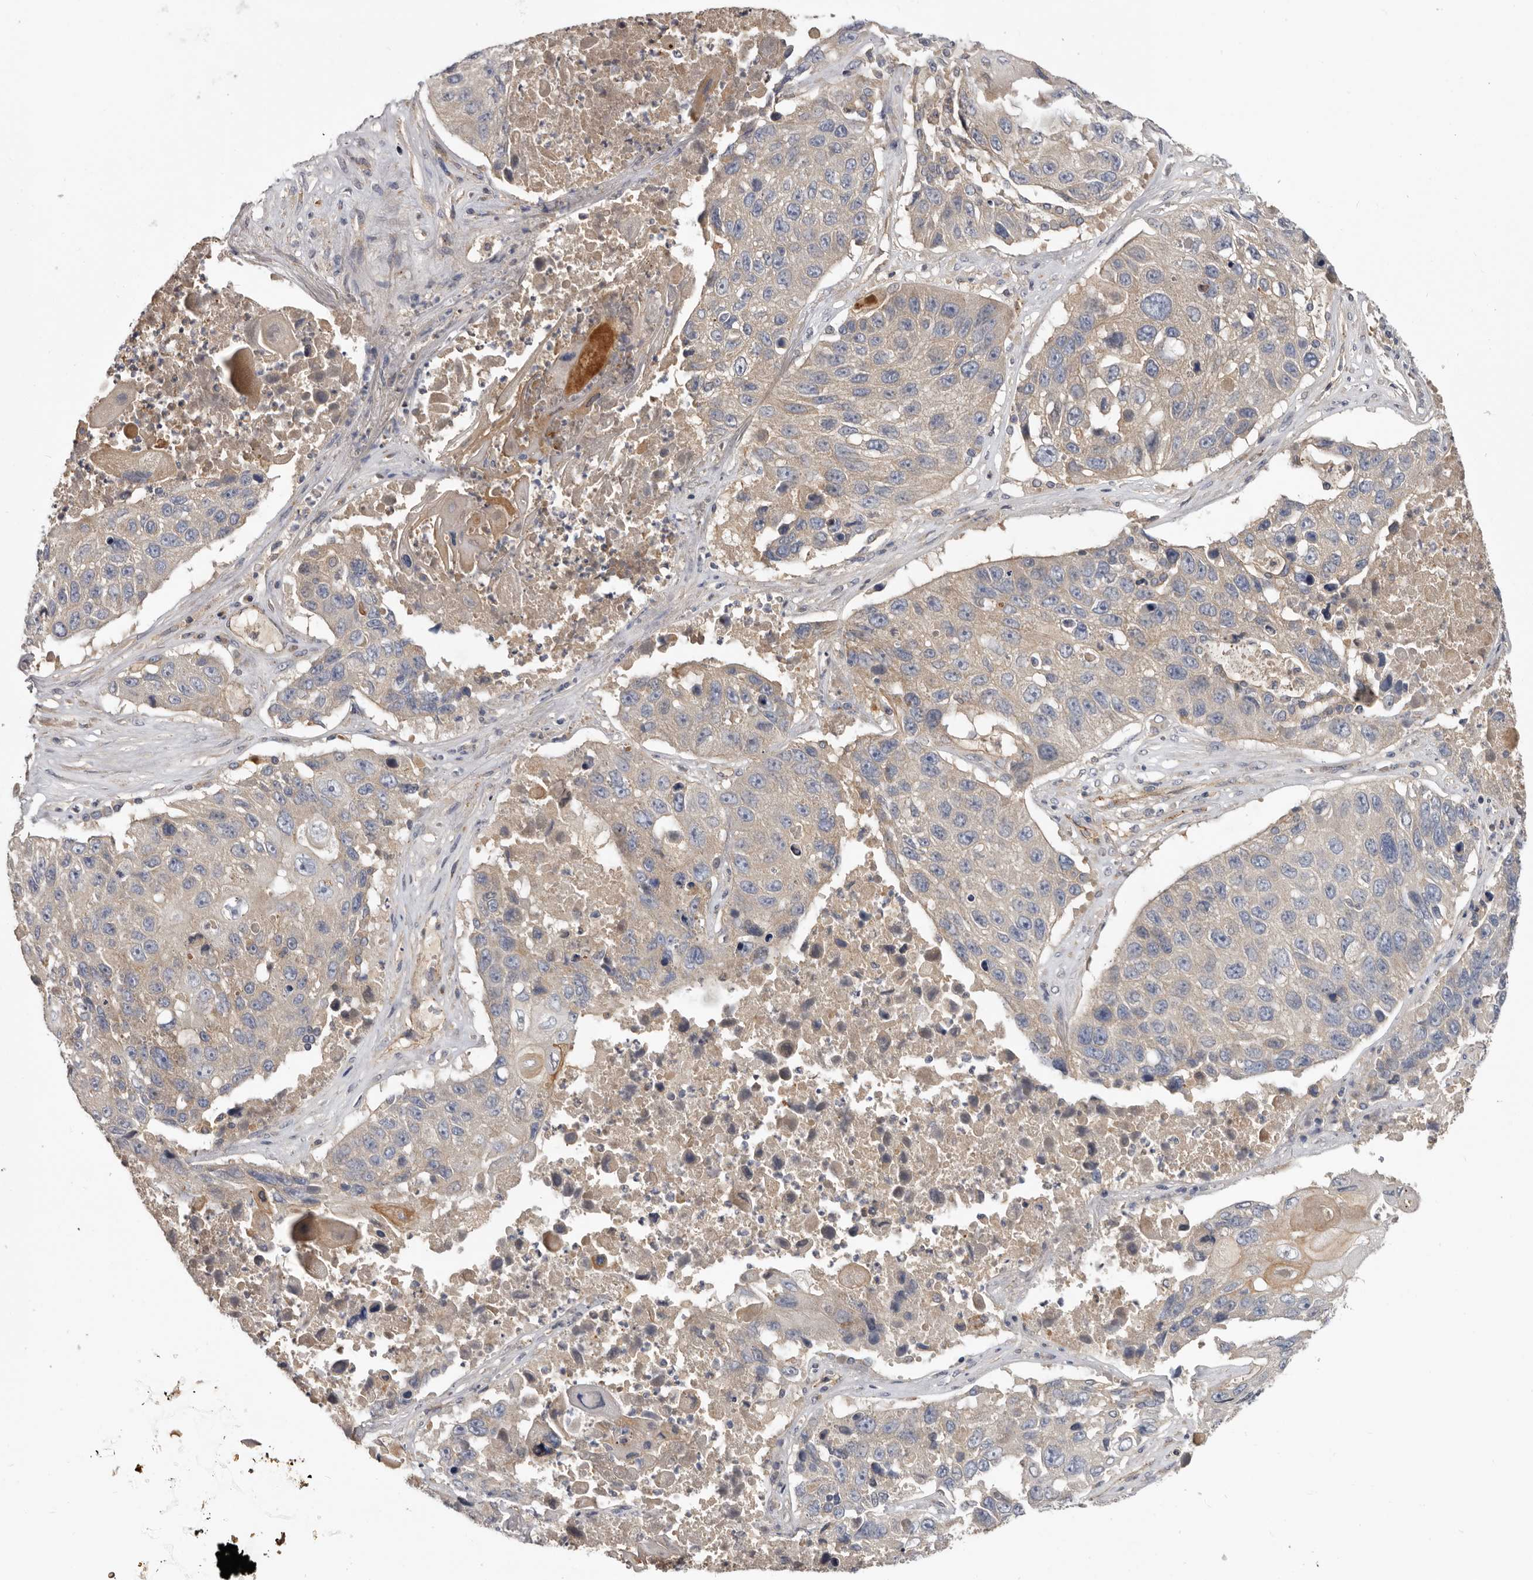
{"staining": {"intensity": "negative", "quantity": "none", "location": "none"}, "tissue": "lung cancer", "cell_type": "Tumor cells", "image_type": "cancer", "snomed": [{"axis": "morphology", "description": "Squamous cell carcinoma, NOS"}, {"axis": "topography", "description": "Lung"}], "caption": "Immunohistochemistry (IHC) of human lung cancer demonstrates no positivity in tumor cells.", "gene": "INKA2", "patient": {"sex": "male", "age": 61}}